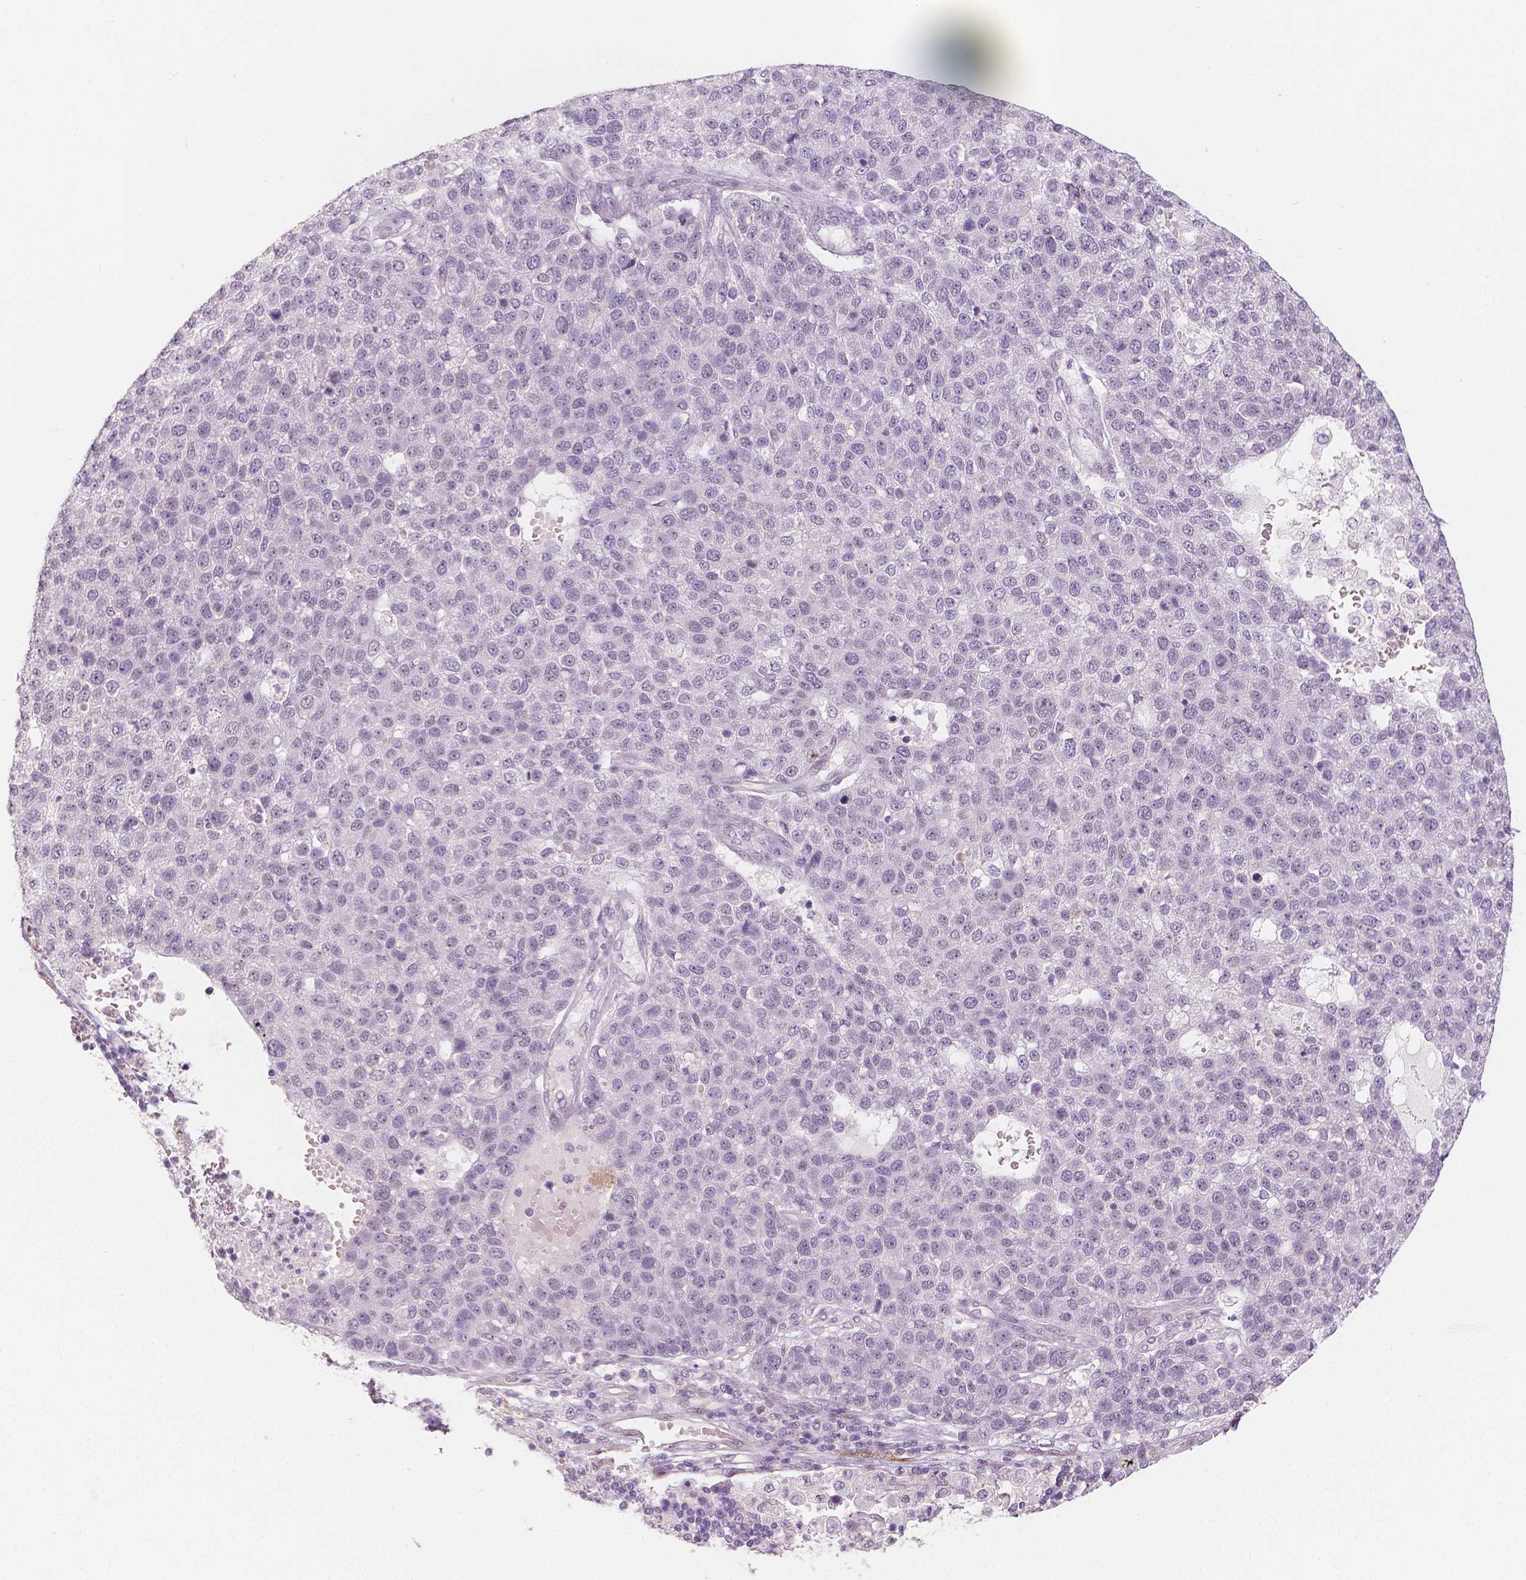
{"staining": {"intensity": "negative", "quantity": "none", "location": "none"}, "tissue": "pancreatic cancer", "cell_type": "Tumor cells", "image_type": "cancer", "snomed": [{"axis": "morphology", "description": "Adenocarcinoma, NOS"}, {"axis": "topography", "description": "Pancreas"}], "caption": "Immunohistochemistry (IHC) of pancreatic cancer (adenocarcinoma) exhibits no positivity in tumor cells.", "gene": "KDM5B", "patient": {"sex": "female", "age": 61}}